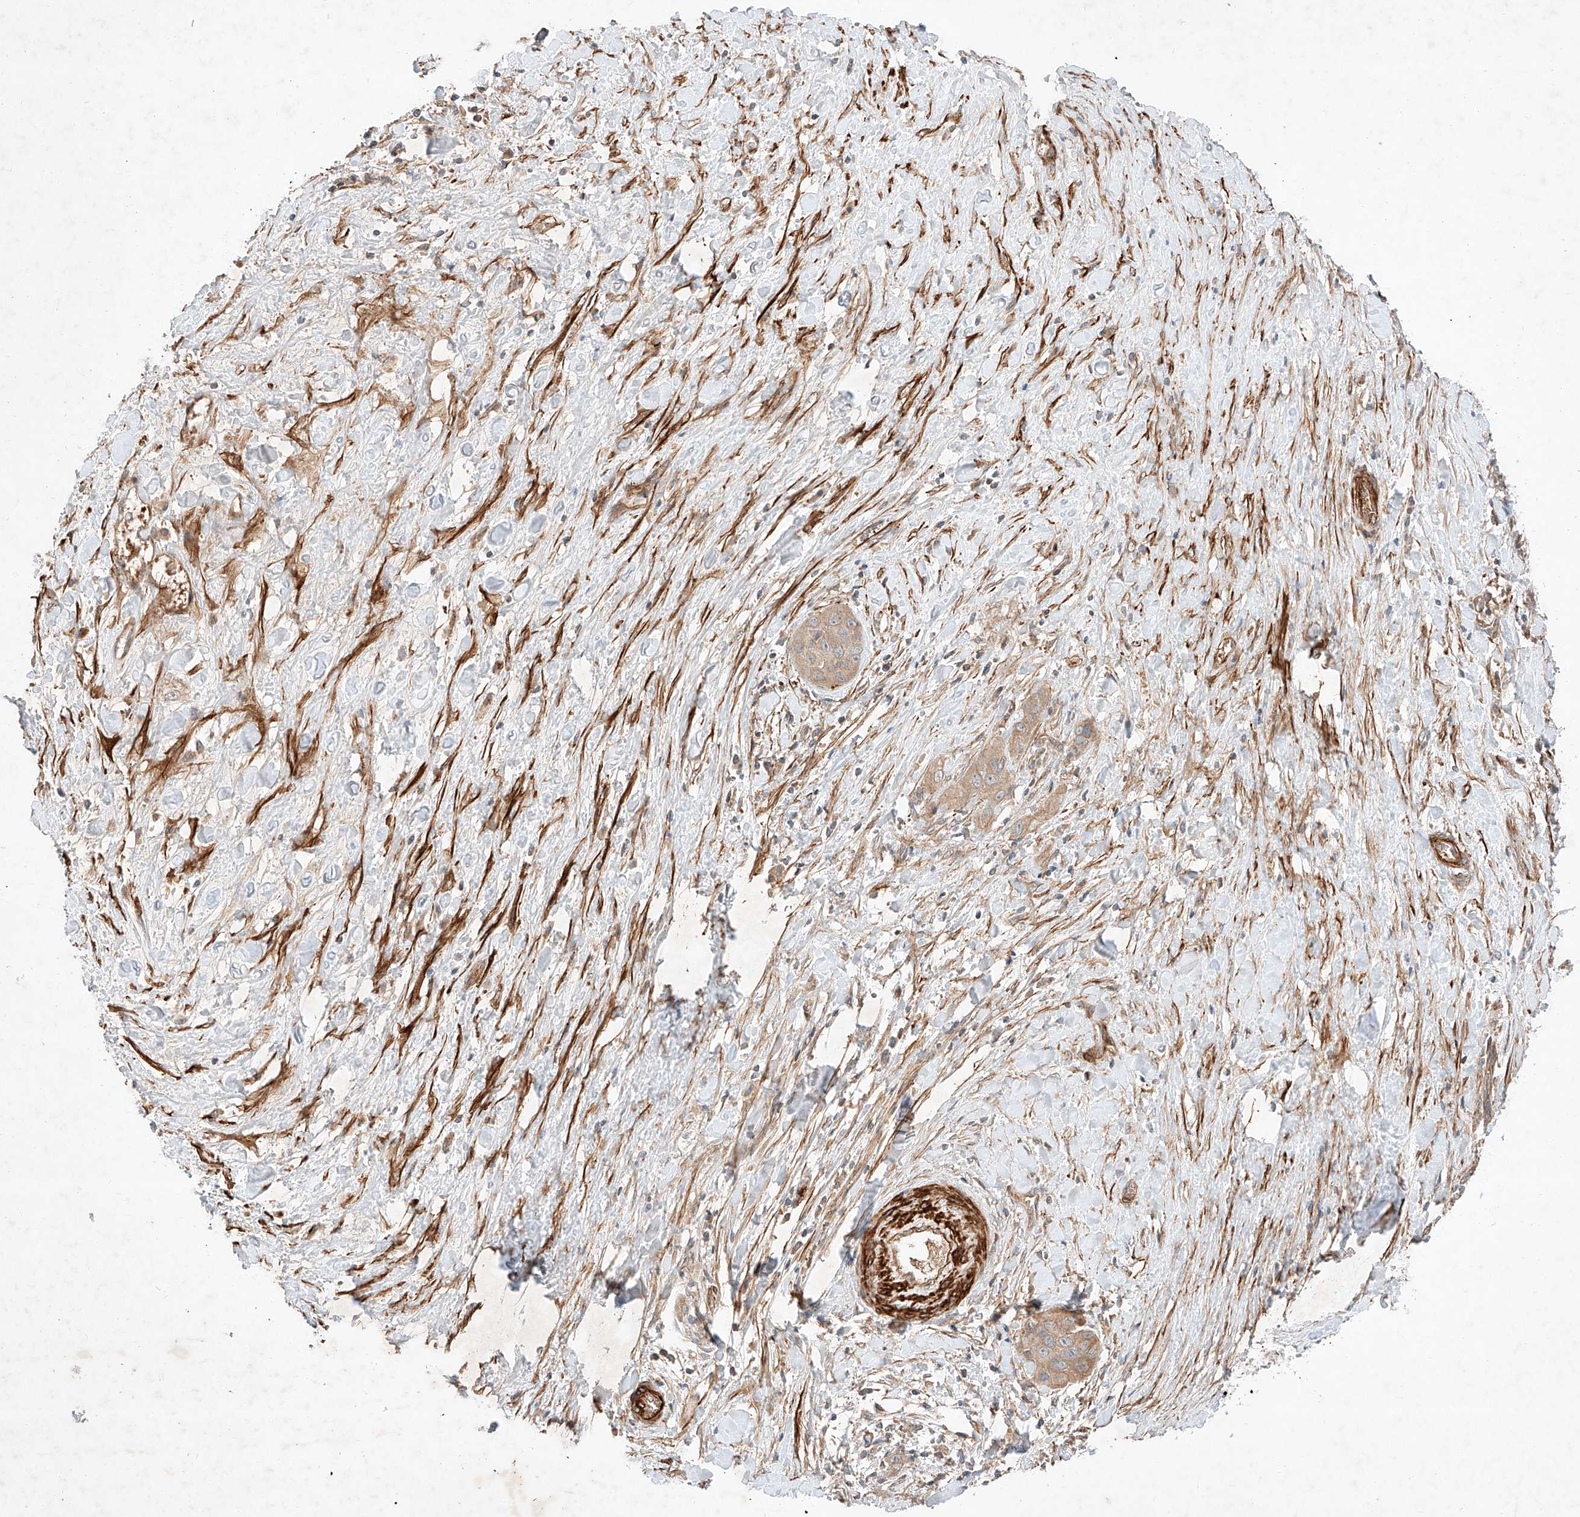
{"staining": {"intensity": "weak", "quantity": "25%-75%", "location": "cytoplasmic/membranous"}, "tissue": "liver cancer", "cell_type": "Tumor cells", "image_type": "cancer", "snomed": [{"axis": "morphology", "description": "Cholangiocarcinoma"}, {"axis": "topography", "description": "Liver"}], "caption": "Tumor cells display weak cytoplasmic/membranous expression in about 25%-75% of cells in liver cholangiocarcinoma.", "gene": "ARHGAP33", "patient": {"sex": "female", "age": 52}}